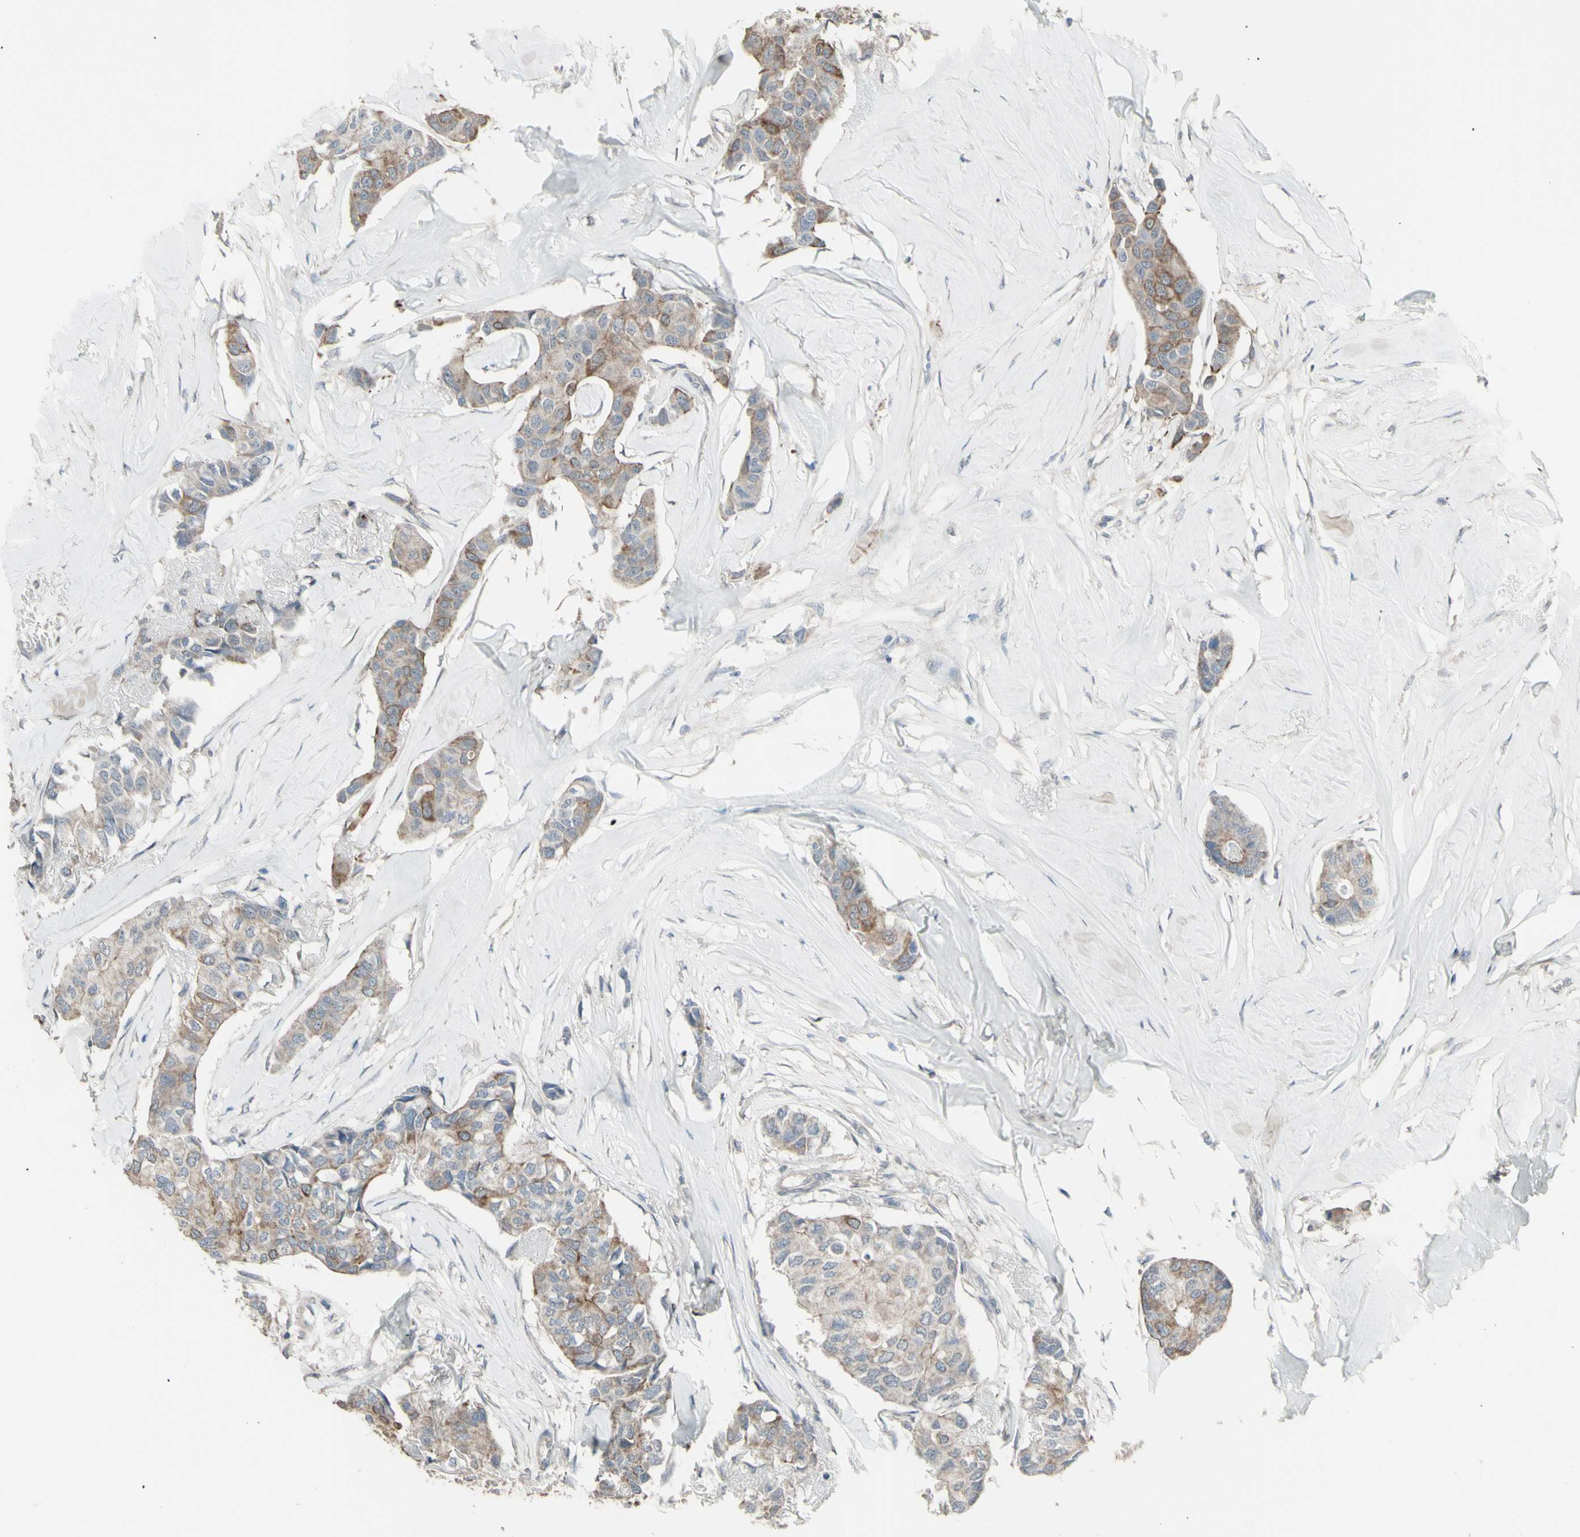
{"staining": {"intensity": "weak", "quantity": ">75%", "location": "cytoplasmic/membranous"}, "tissue": "breast cancer", "cell_type": "Tumor cells", "image_type": "cancer", "snomed": [{"axis": "morphology", "description": "Duct carcinoma"}, {"axis": "topography", "description": "Breast"}], "caption": "About >75% of tumor cells in human infiltrating ductal carcinoma (breast) exhibit weak cytoplasmic/membranous protein expression as visualized by brown immunohistochemical staining.", "gene": "GRAMD1B", "patient": {"sex": "female", "age": 80}}